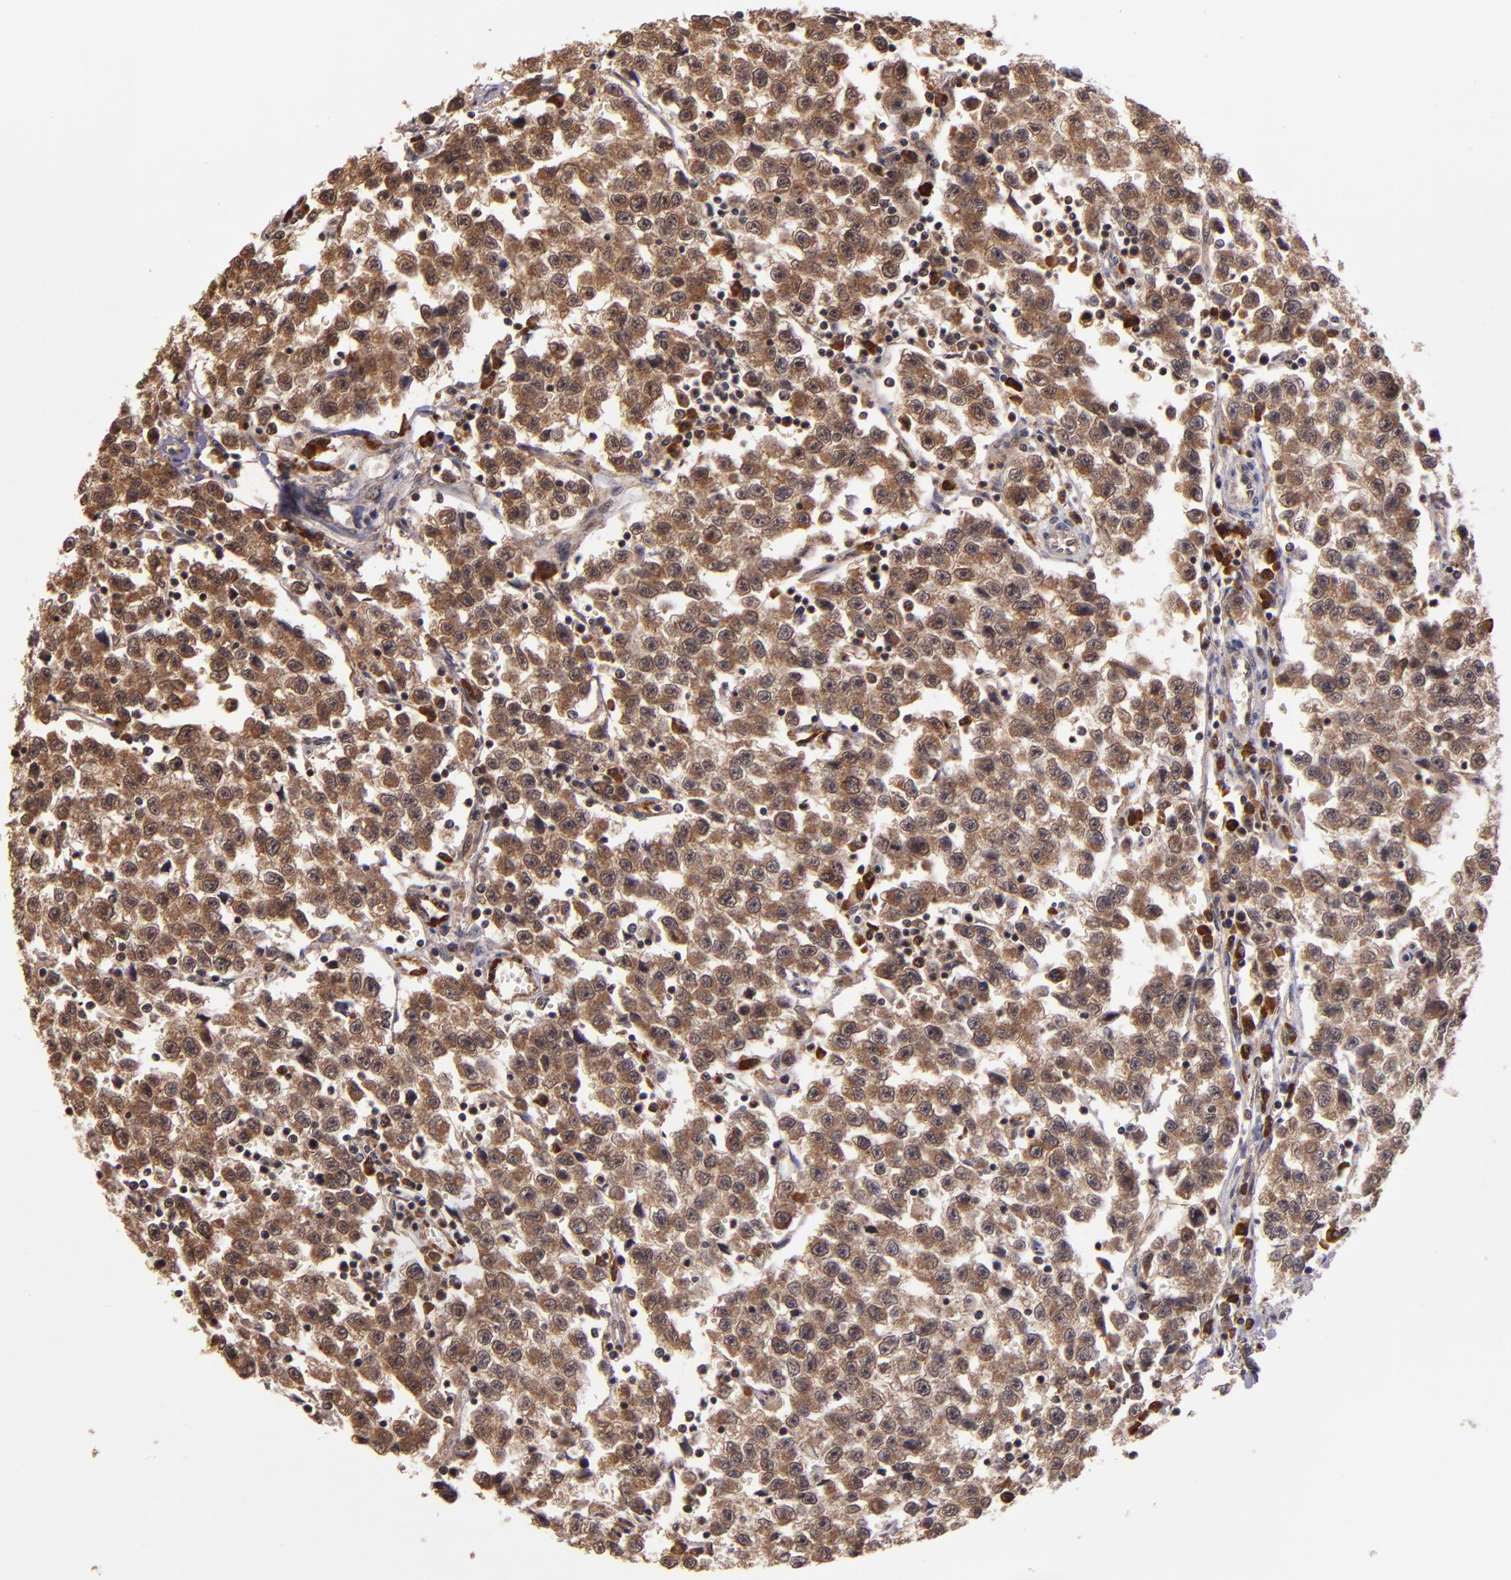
{"staining": {"intensity": "moderate", "quantity": ">75%", "location": "cytoplasmic/membranous"}, "tissue": "testis cancer", "cell_type": "Tumor cells", "image_type": "cancer", "snomed": [{"axis": "morphology", "description": "Seminoma, NOS"}, {"axis": "topography", "description": "Testis"}], "caption": "Brown immunohistochemical staining in testis seminoma shows moderate cytoplasmic/membranous expression in approximately >75% of tumor cells.", "gene": "RIOK3", "patient": {"sex": "male", "age": 35}}